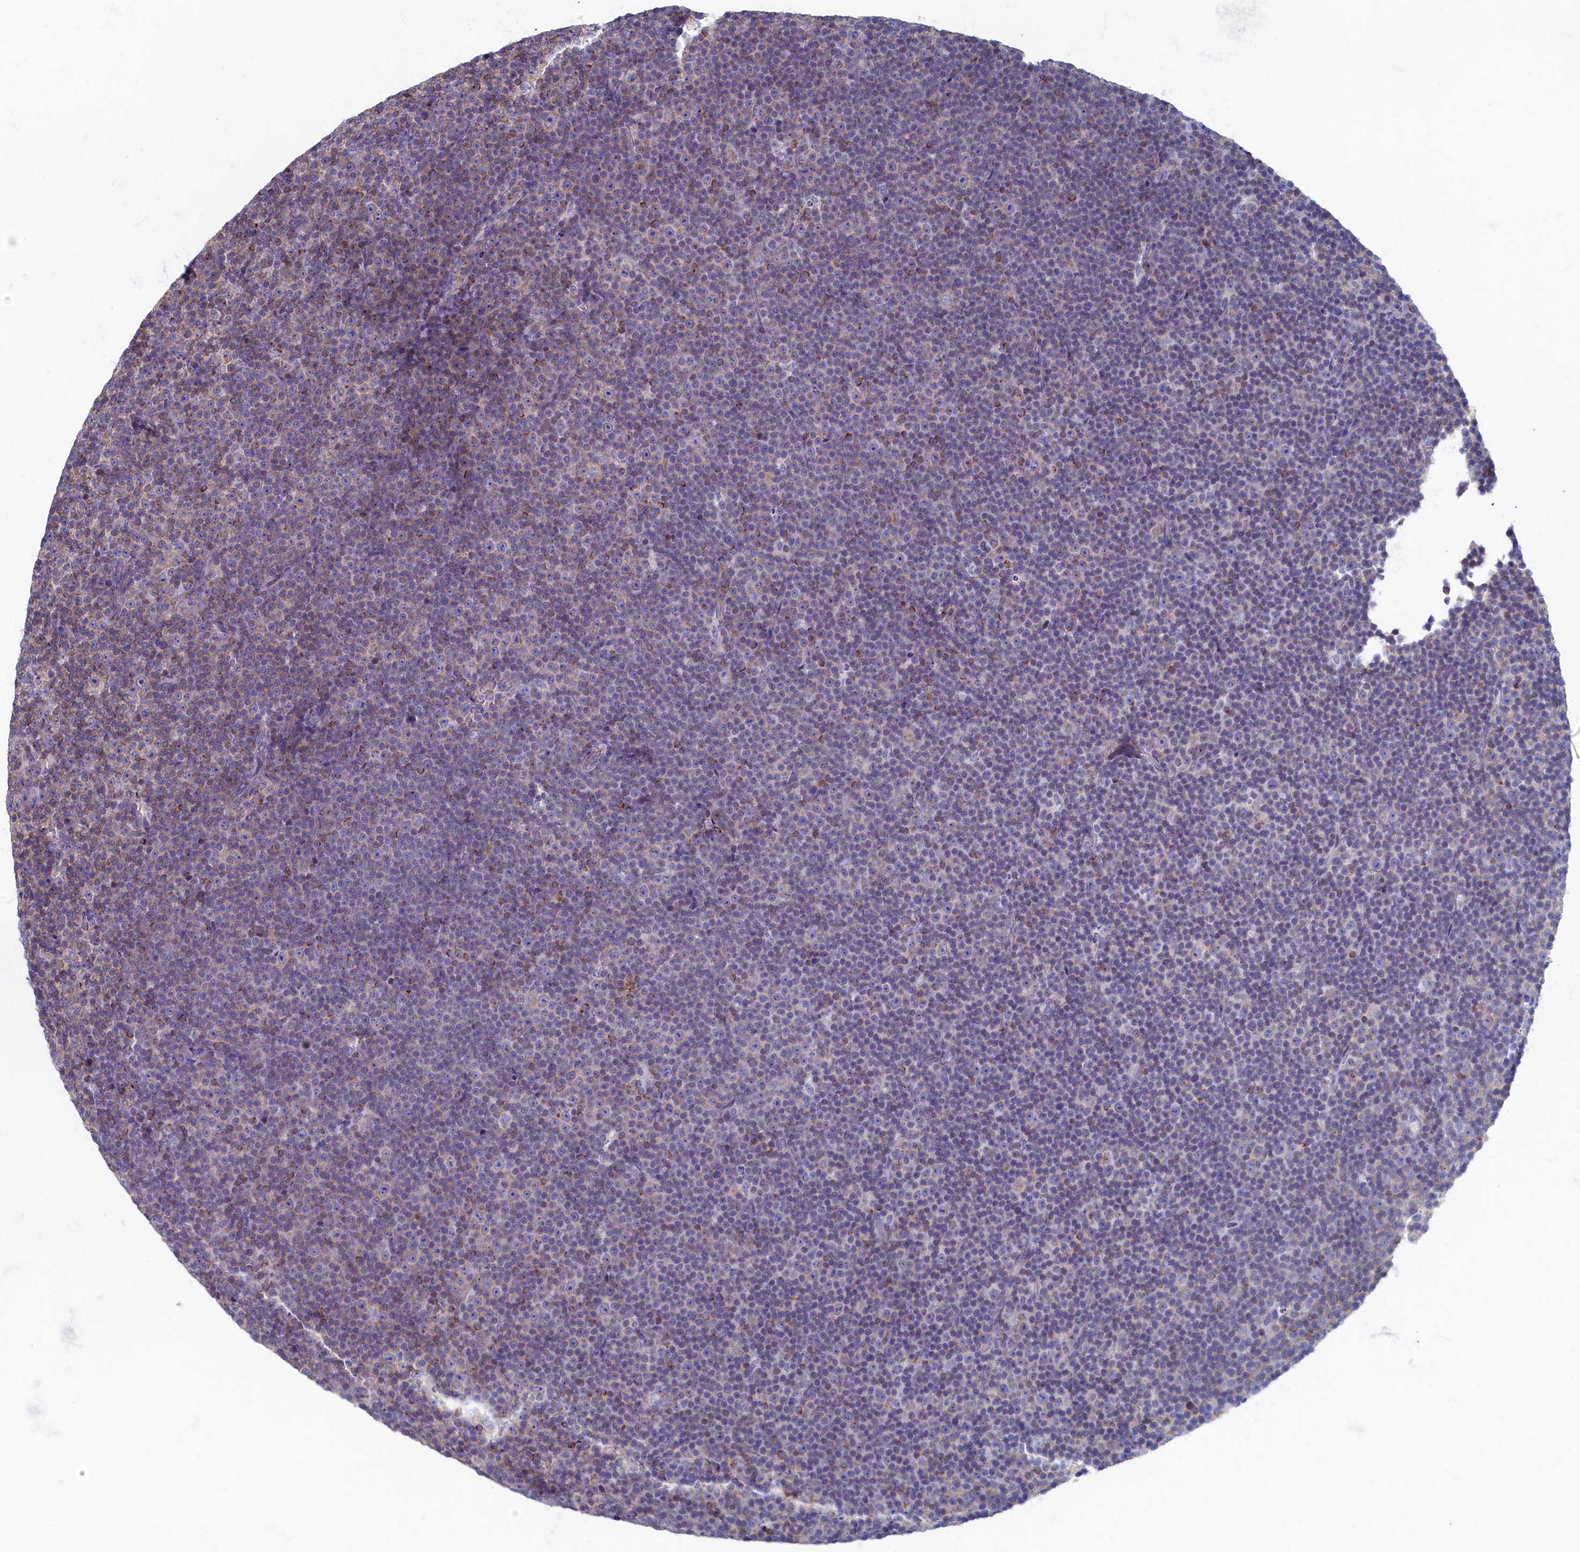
{"staining": {"intensity": "weak", "quantity": "<25%", "location": "cytoplasmic/membranous"}, "tissue": "lymphoma", "cell_type": "Tumor cells", "image_type": "cancer", "snomed": [{"axis": "morphology", "description": "Malignant lymphoma, non-Hodgkin's type, Low grade"}, {"axis": "topography", "description": "Lymph node"}], "caption": "Immunohistochemistry histopathology image of lymphoma stained for a protein (brown), which demonstrates no staining in tumor cells. (DAB immunohistochemistry, high magnification).", "gene": "OCIAD2", "patient": {"sex": "female", "age": 67}}